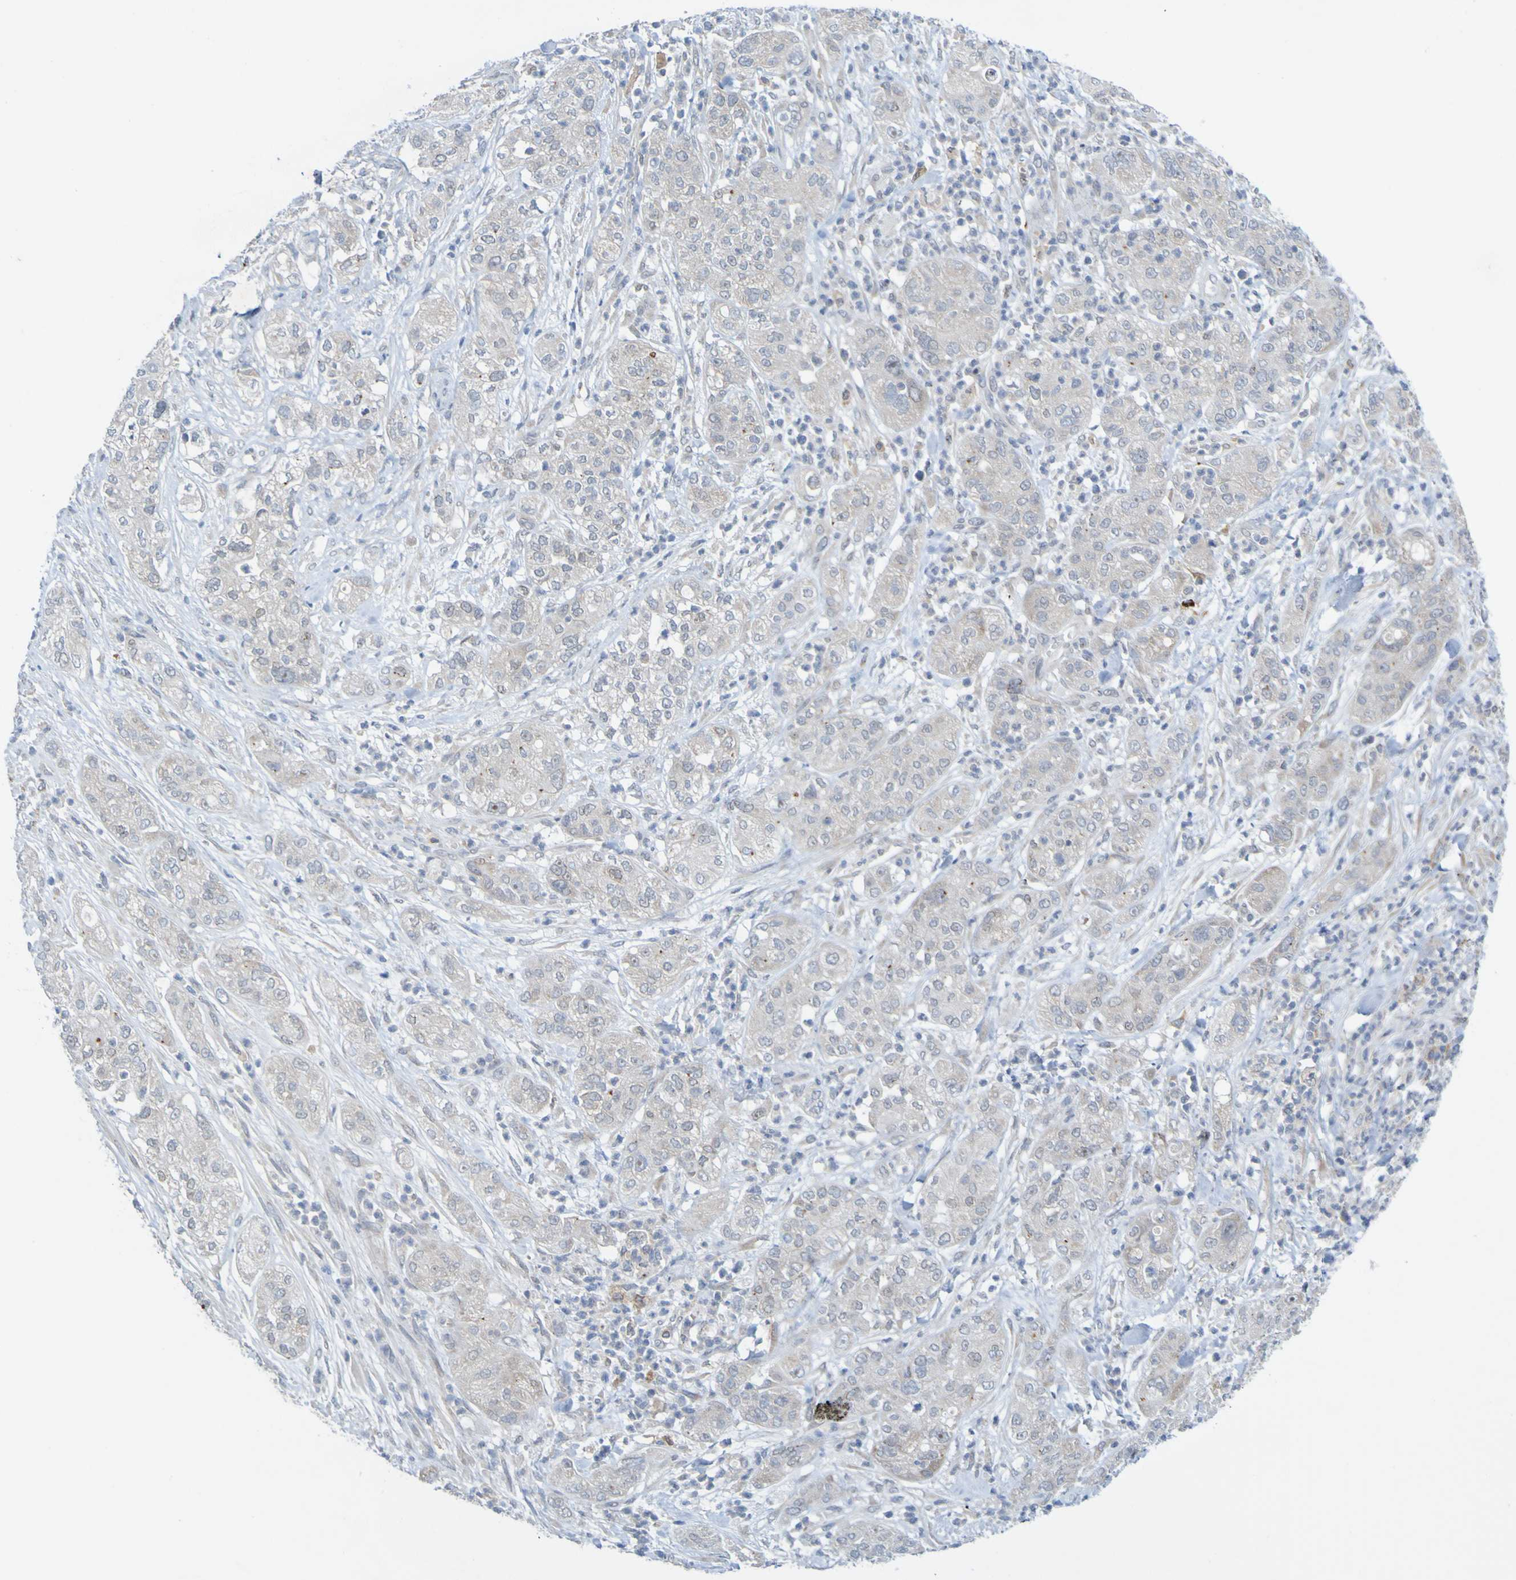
{"staining": {"intensity": "weak", "quantity": "<25%", "location": "cytoplasmic/membranous"}, "tissue": "pancreatic cancer", "cell_type": "Tumor cells", "image_type": "cancer", "snomed": [{"axis": "morphology", "description": "Adenocarcinoma, NOS"}, {"axis": "topography", "description": "Pancreas"}], "caption": "Tumor cells show no significant positivity in pancreatic adenocarcinoma.", "gene": "LILRB5", "patient": {"sex": "female", "age": 78}}